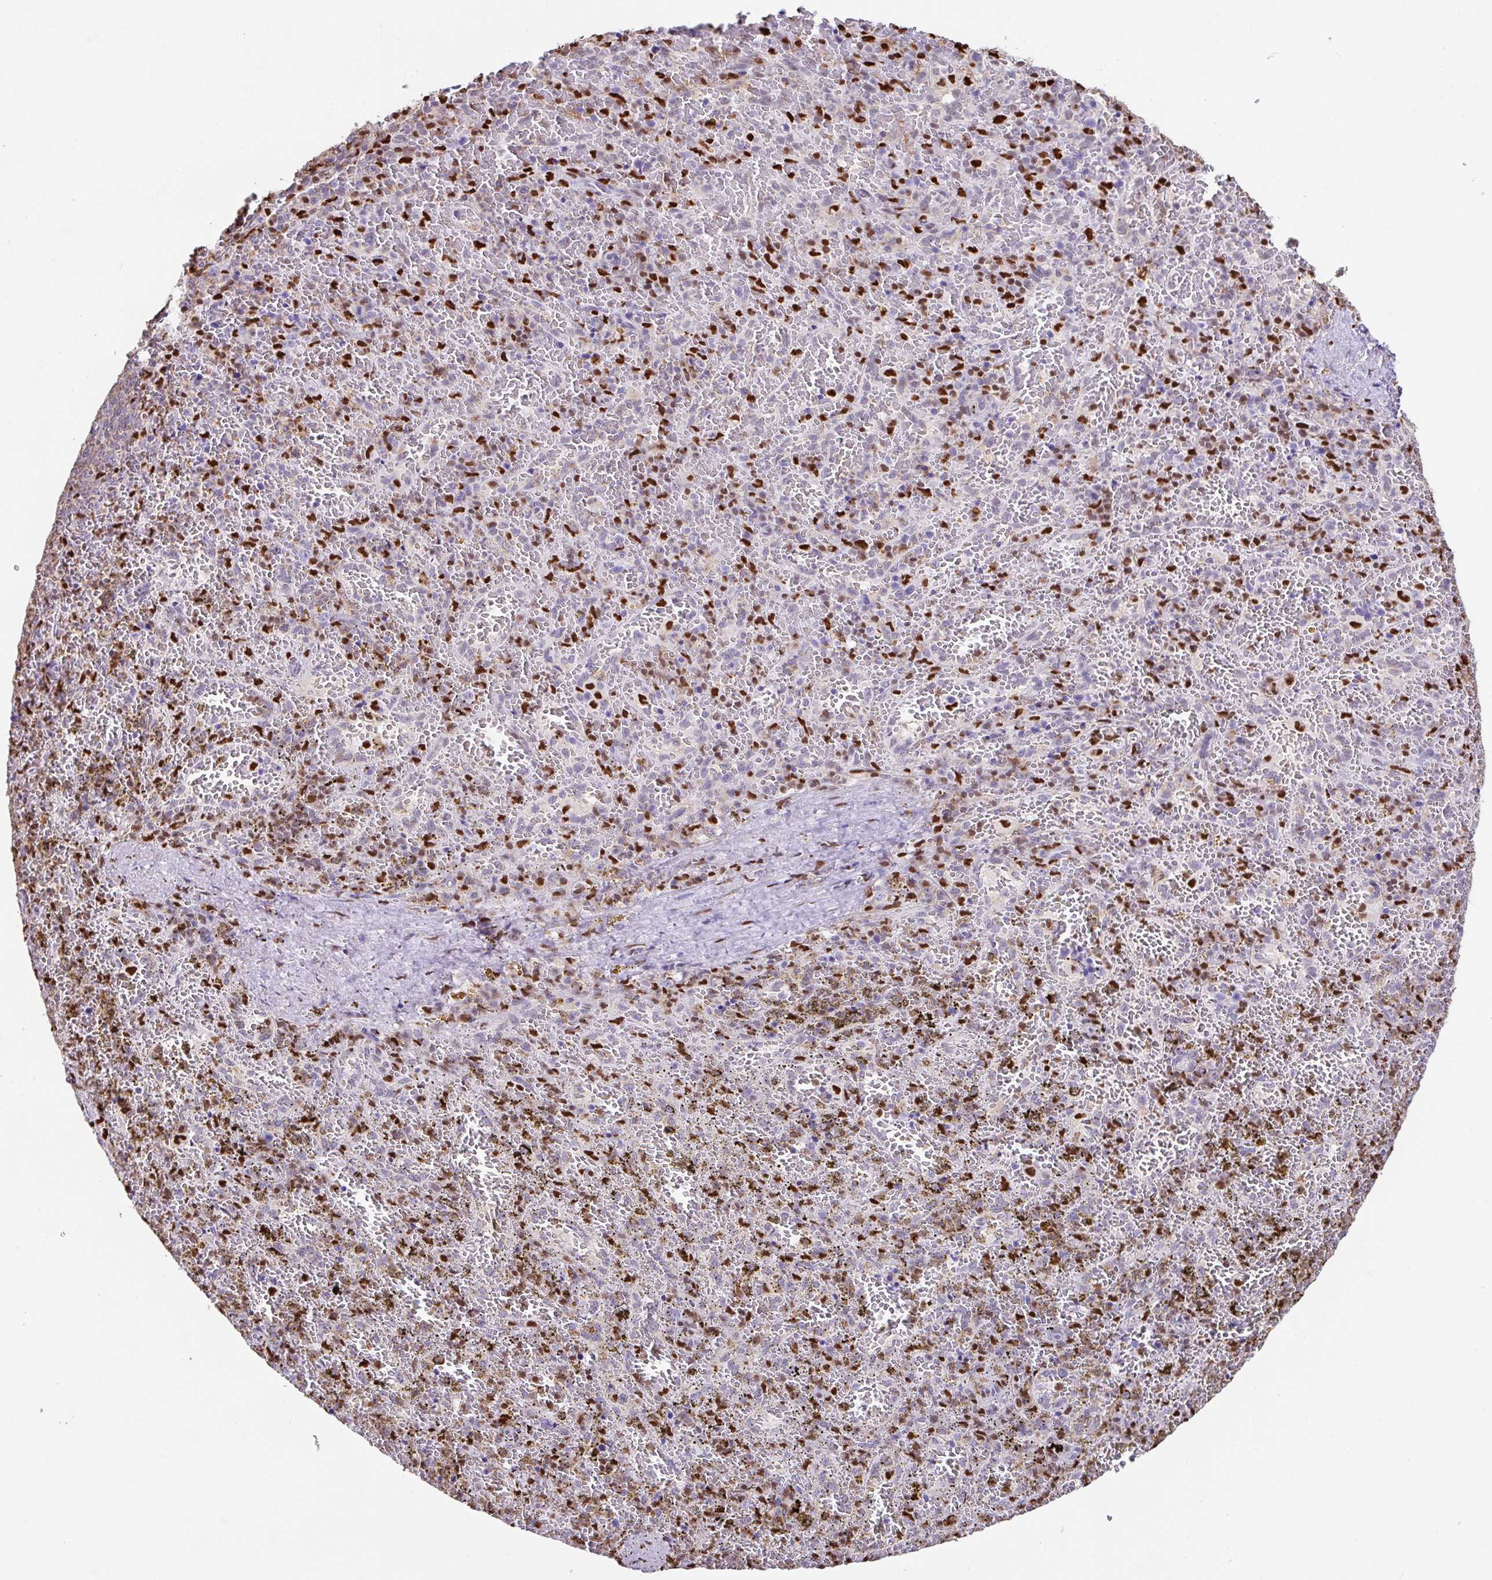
{"staining": {"intensity": "moderate", "quantity": "25%-75%", "location": "nuclear"}, "tissue": "spleen", "cell_type": "Cells in red pulp", "image_type": "normal", "snomed": [{"axis": "morphology", "description": "Normal tissue, NOS"}, {"axis": "topography", "description": "Spleen"}], "caption": "IHC image of unremarkable spleen: human spleen stained using immunohistochemistry (IHC) displays medium levels of moderate protein expression localized specifically in the nuclear of cells in red pulp, appearing as a nuclear brown color.", "gene": "BTBD10", "patient": {"sex": "female", "age": 50}}